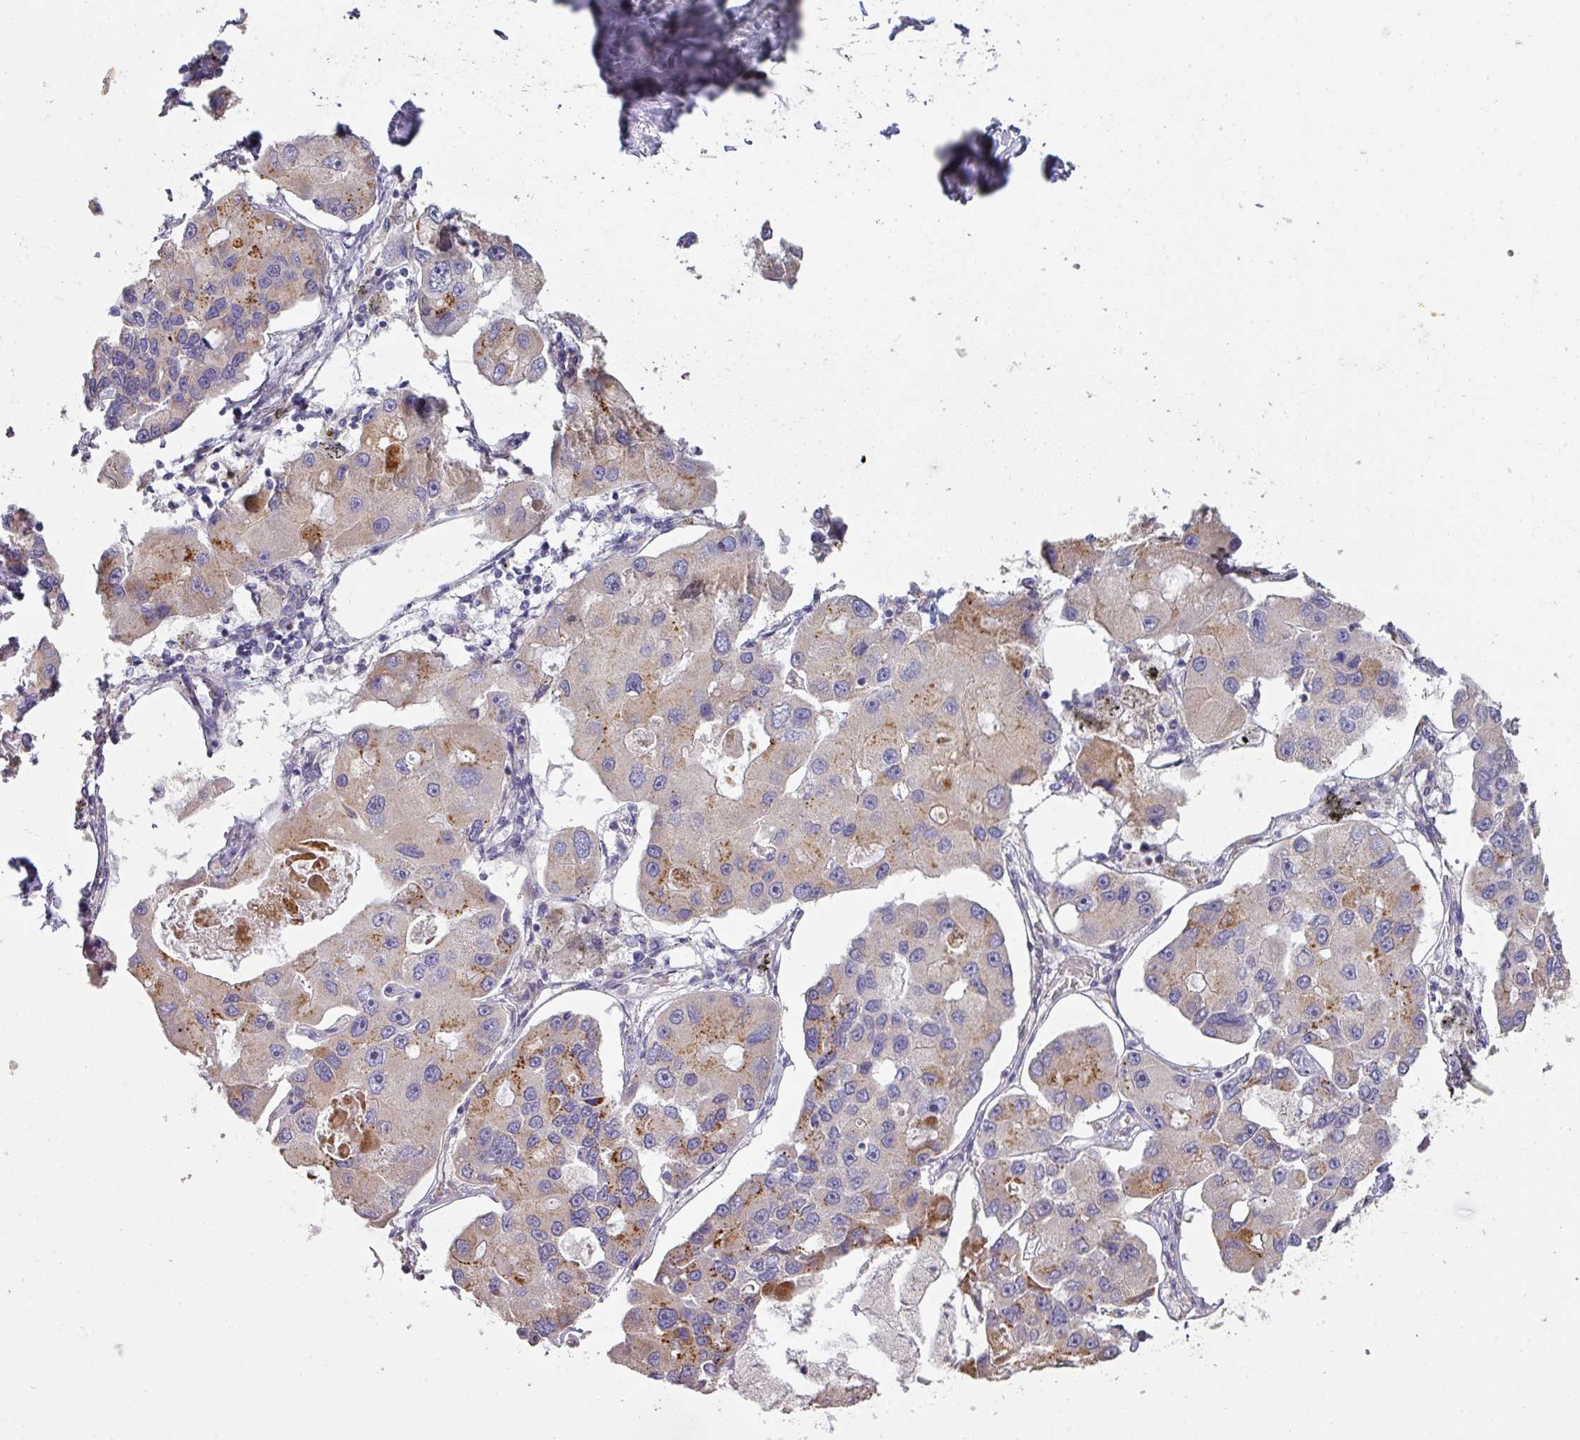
{"staining": {"intensity": "moderate", "quantity": "<25%", "location": "cytoplasmic/membranous"}, "tissue": "lung cancer", "cell_type": "Tumor cells", "image_type": "cancer", "snomed": [{"axis": "morphology", "description": "Adenocarcinoma, NOS"}, {"axis": "topography", "description": "Lung"}], "caption": "Brown immunohistochemical staining in human adenocarcinoma (lung) exhibits moderate cytoplasmic/membranous positivity in about <25% of tumor cells. The staining was performed using DAB to visualize the protein expression in brown, while the nuclei were stained in blue with hematoxylin (Magnification: 20x).", "gene": "PCDH1", "patient": {"sex": "female", "age": 54}}